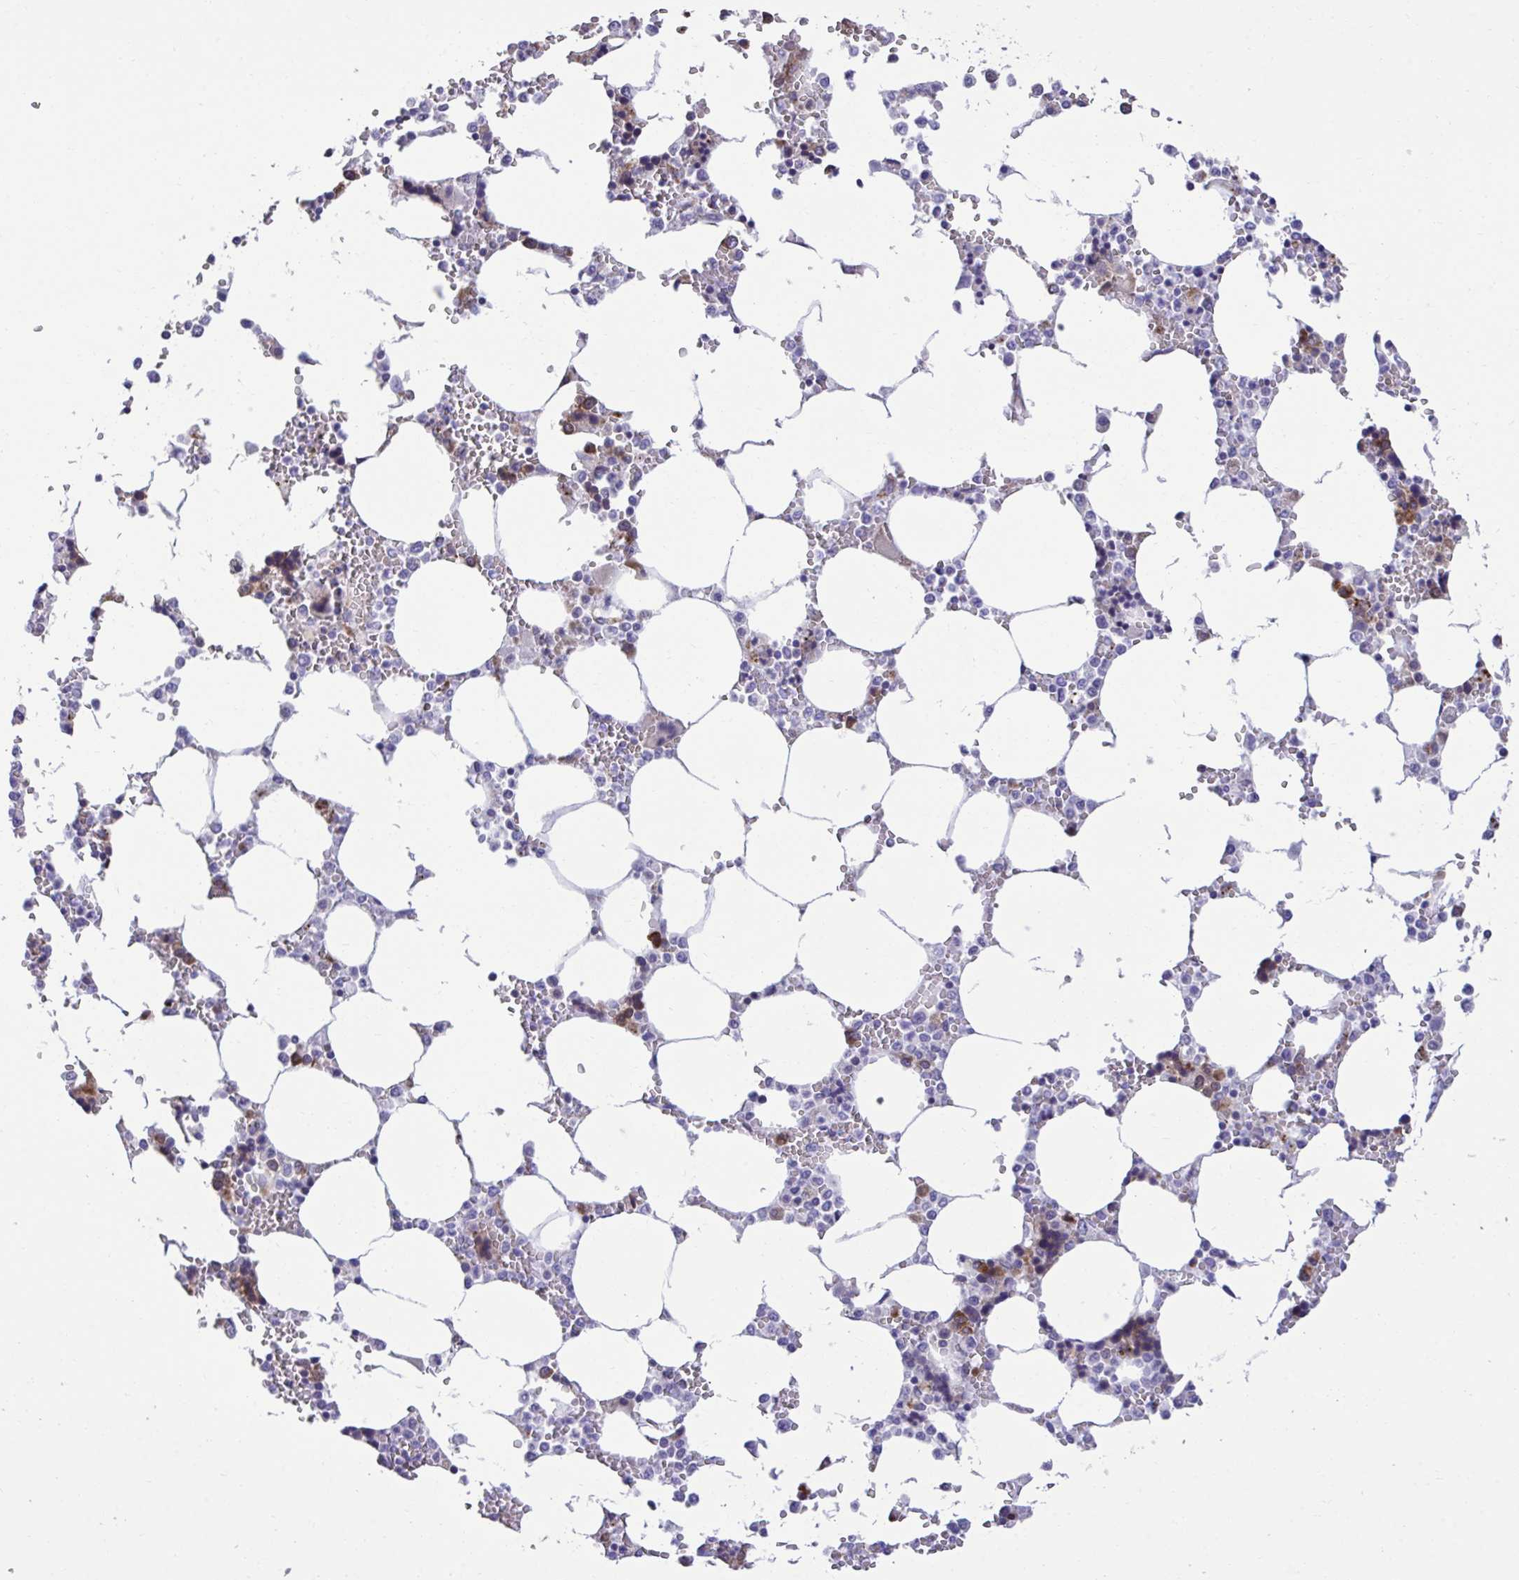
{"staining": {"intensity": "moderate", "quantity": "25%-75%", "location": "cytoplasmic/membranous"}, "tissue": "bone marrow", "cell_type": "Hematopoietic cells", "image_type": "normal", "snomed": [{"axis": "morphology", "description": "Normal tissue, NOS"}, {"axis": "topography", "description": "Bone marrow"}], "caption": "Unremarkable bone marrow shows moderate cytoplasmic/membranous expression in about 25%-75% of hematopoietic cells (IHC, brightfield microscopy, high magnification)..", "gene": "RPS15", "patient": {"sex": "male", "age": 64}}